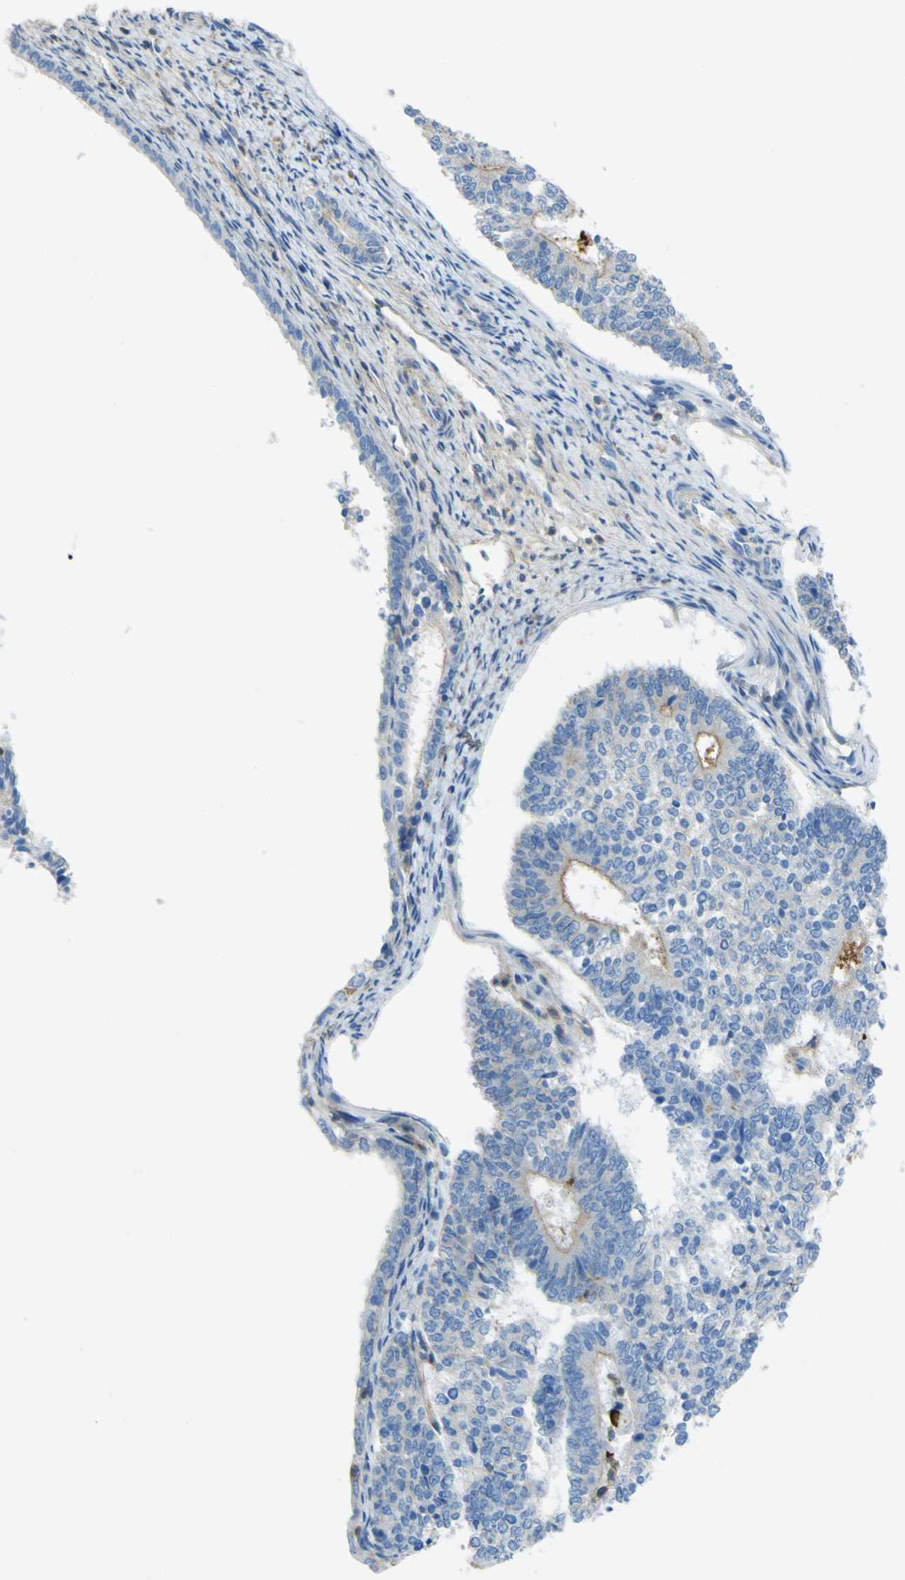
{"staining": {"intensity": "weak", "quantity": "25%-75%", "location": "cytoplasmic/membranous"}, "tissue": "endometrial cancer", "cell_type": "Tumor cells", "image_type": "cancer", "snomed": [{"axis": "morphology", "description": "Adenocarcinoma, NOS"}, {"axis": "topography", "description": "Endometrium"}], "caption": "Tumor cells reveal weak cytoplasmic/membranous staining in approximately 25%-75% of cells in adenocarcinoma (endometrial).", "gene": "OGN", "patient": {"sex": "female", "age": 70}}